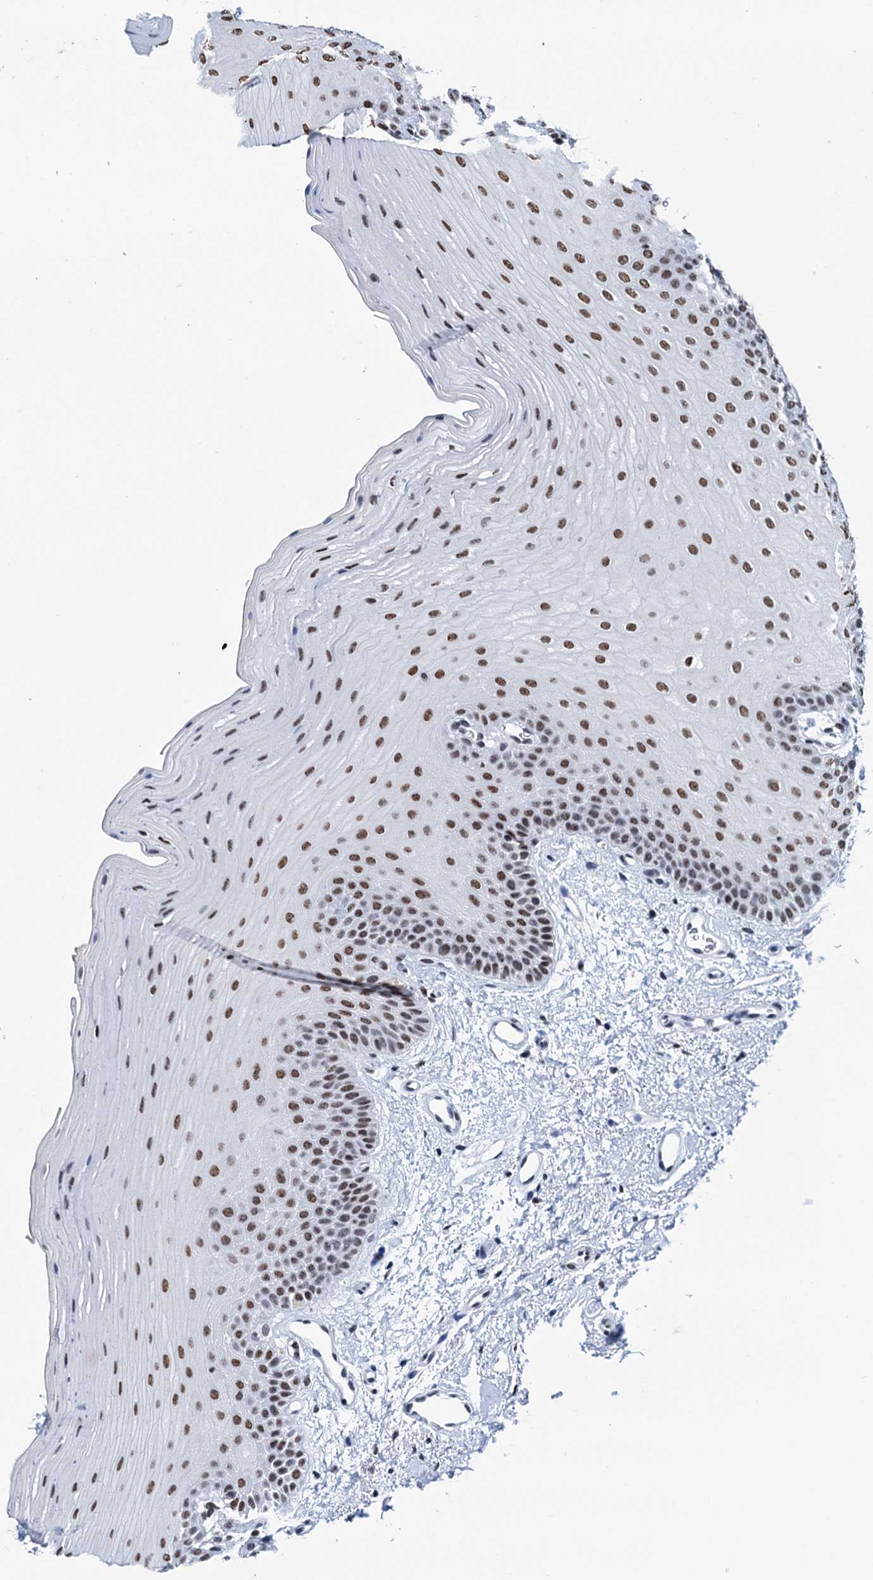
{"staining": {"intensity": "moderate", "quantity": ">75%", "location": "nuclear"}, "tissue": "oral mucosa", "cell_type": "Squamous epithelial cells", "image_type": "normal", "snomed": [{"axis": "morphology", "description": "Normal tissue, NOS"}, {"axis": "topography", "description": "Oral tissue"}], "caption": "Immunohistochemistry (IHC) (DAB) staining of benign human oral mucosa reveals moderate nuclear protein staining in approximately >75% of squamous epithelial cells.", "gene": "SLTM", "patient": {"sex": "male", "age": 68}}